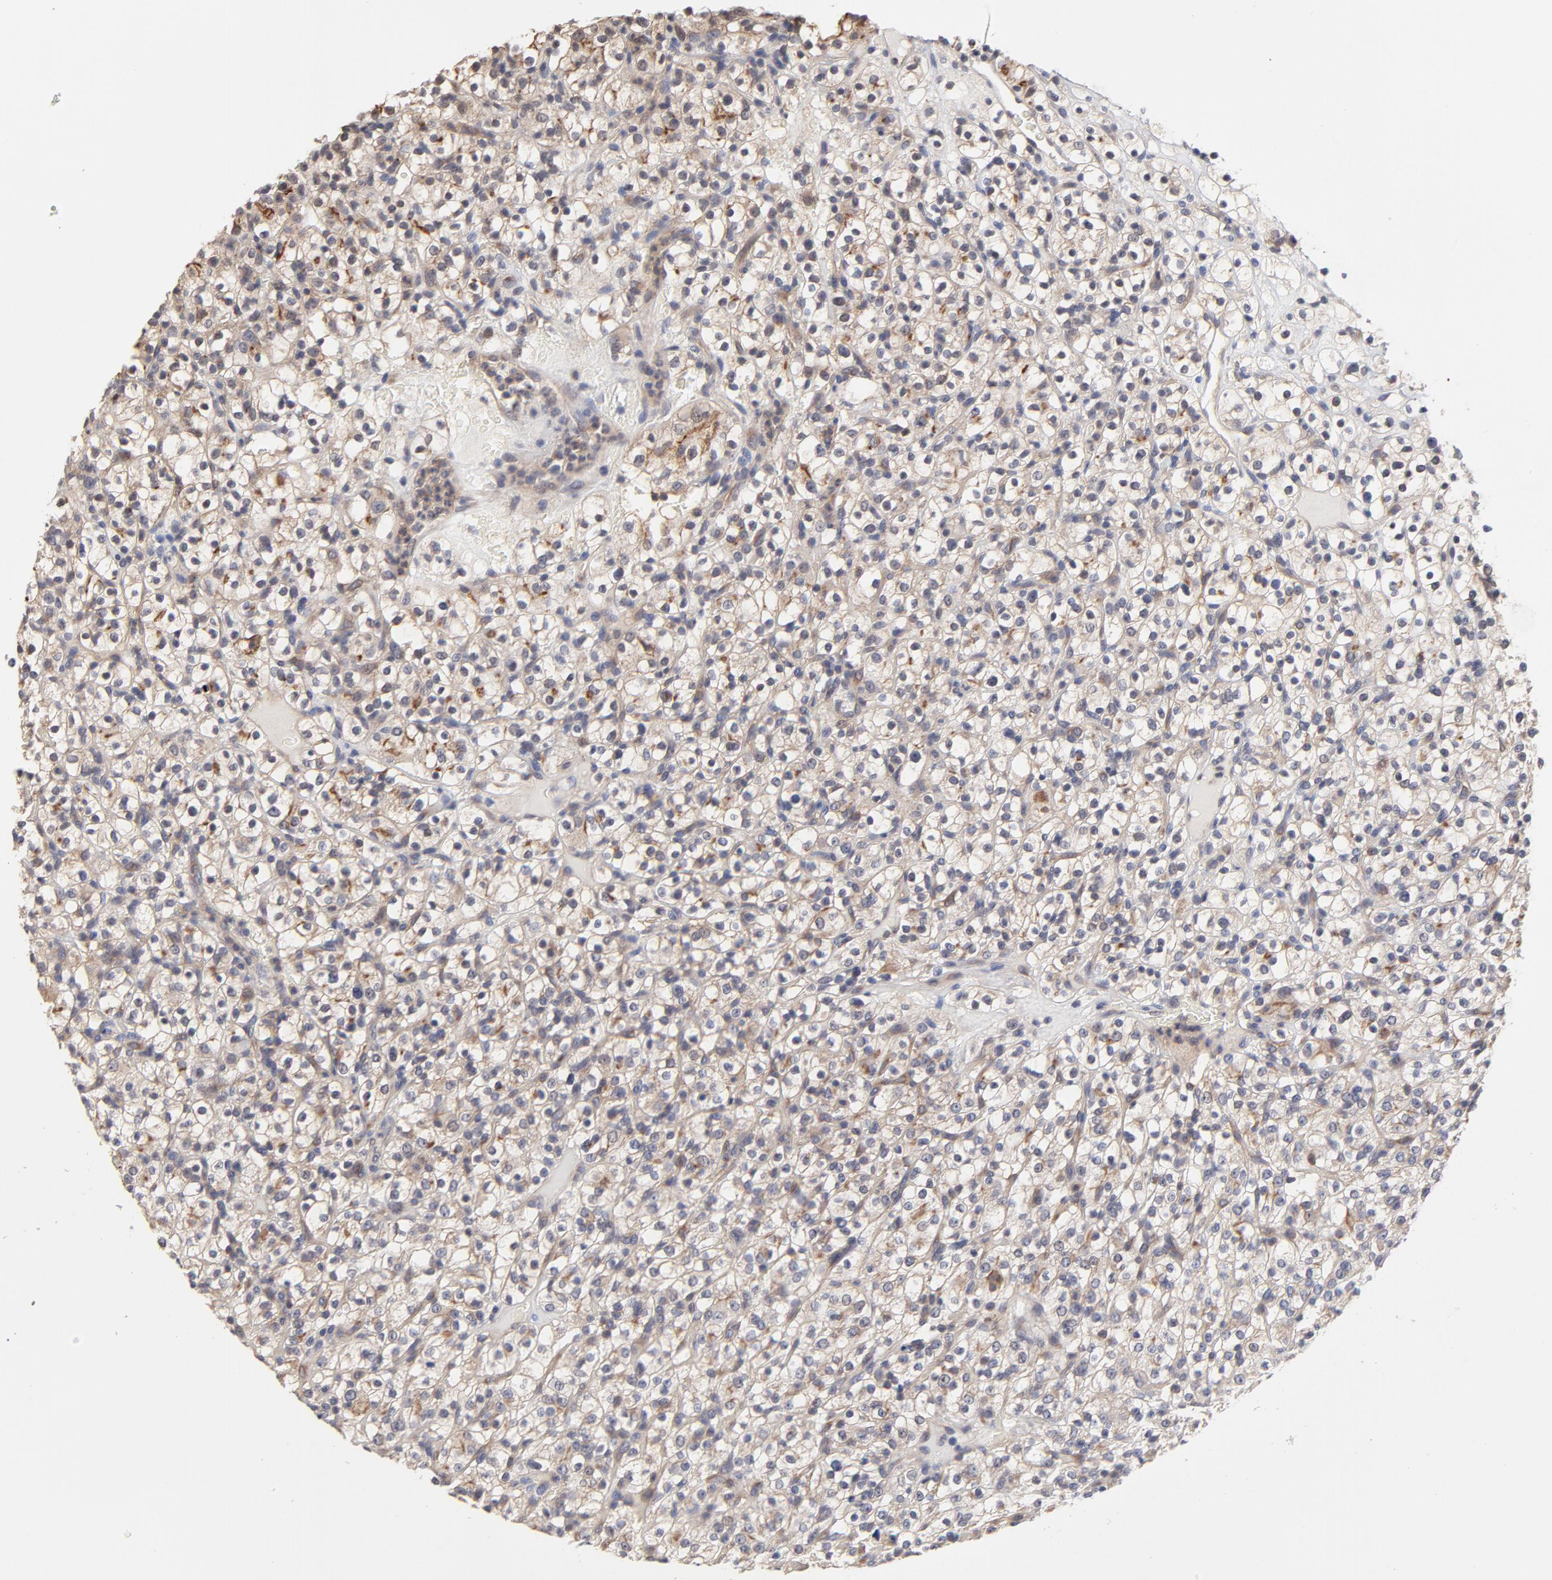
{"staining": {"intensity": "weak", "quantity": ">75%", "location": "cytoplasmic/membranous"}, "tissue": "renal cancer", "cell_type": "Tumor cells", "image_type": "cancer", "snomed": [{"axis": "morphology", "description": "Normal tissue, NOS"}, {"axis": "morphology", "description": "Adenocarcinoma, NOS"}, {"axis": "topography", "description": "Kidney"}], "caption": "Tumor cells exhibit low levels of weak cytoplasmic/membranous positivity in about >75% of cells in renal cancer. (IHC, brightfield microscopy, high magnification).", "gene": "ZNF157", "patient": {"sex": "female", "age": 72}}